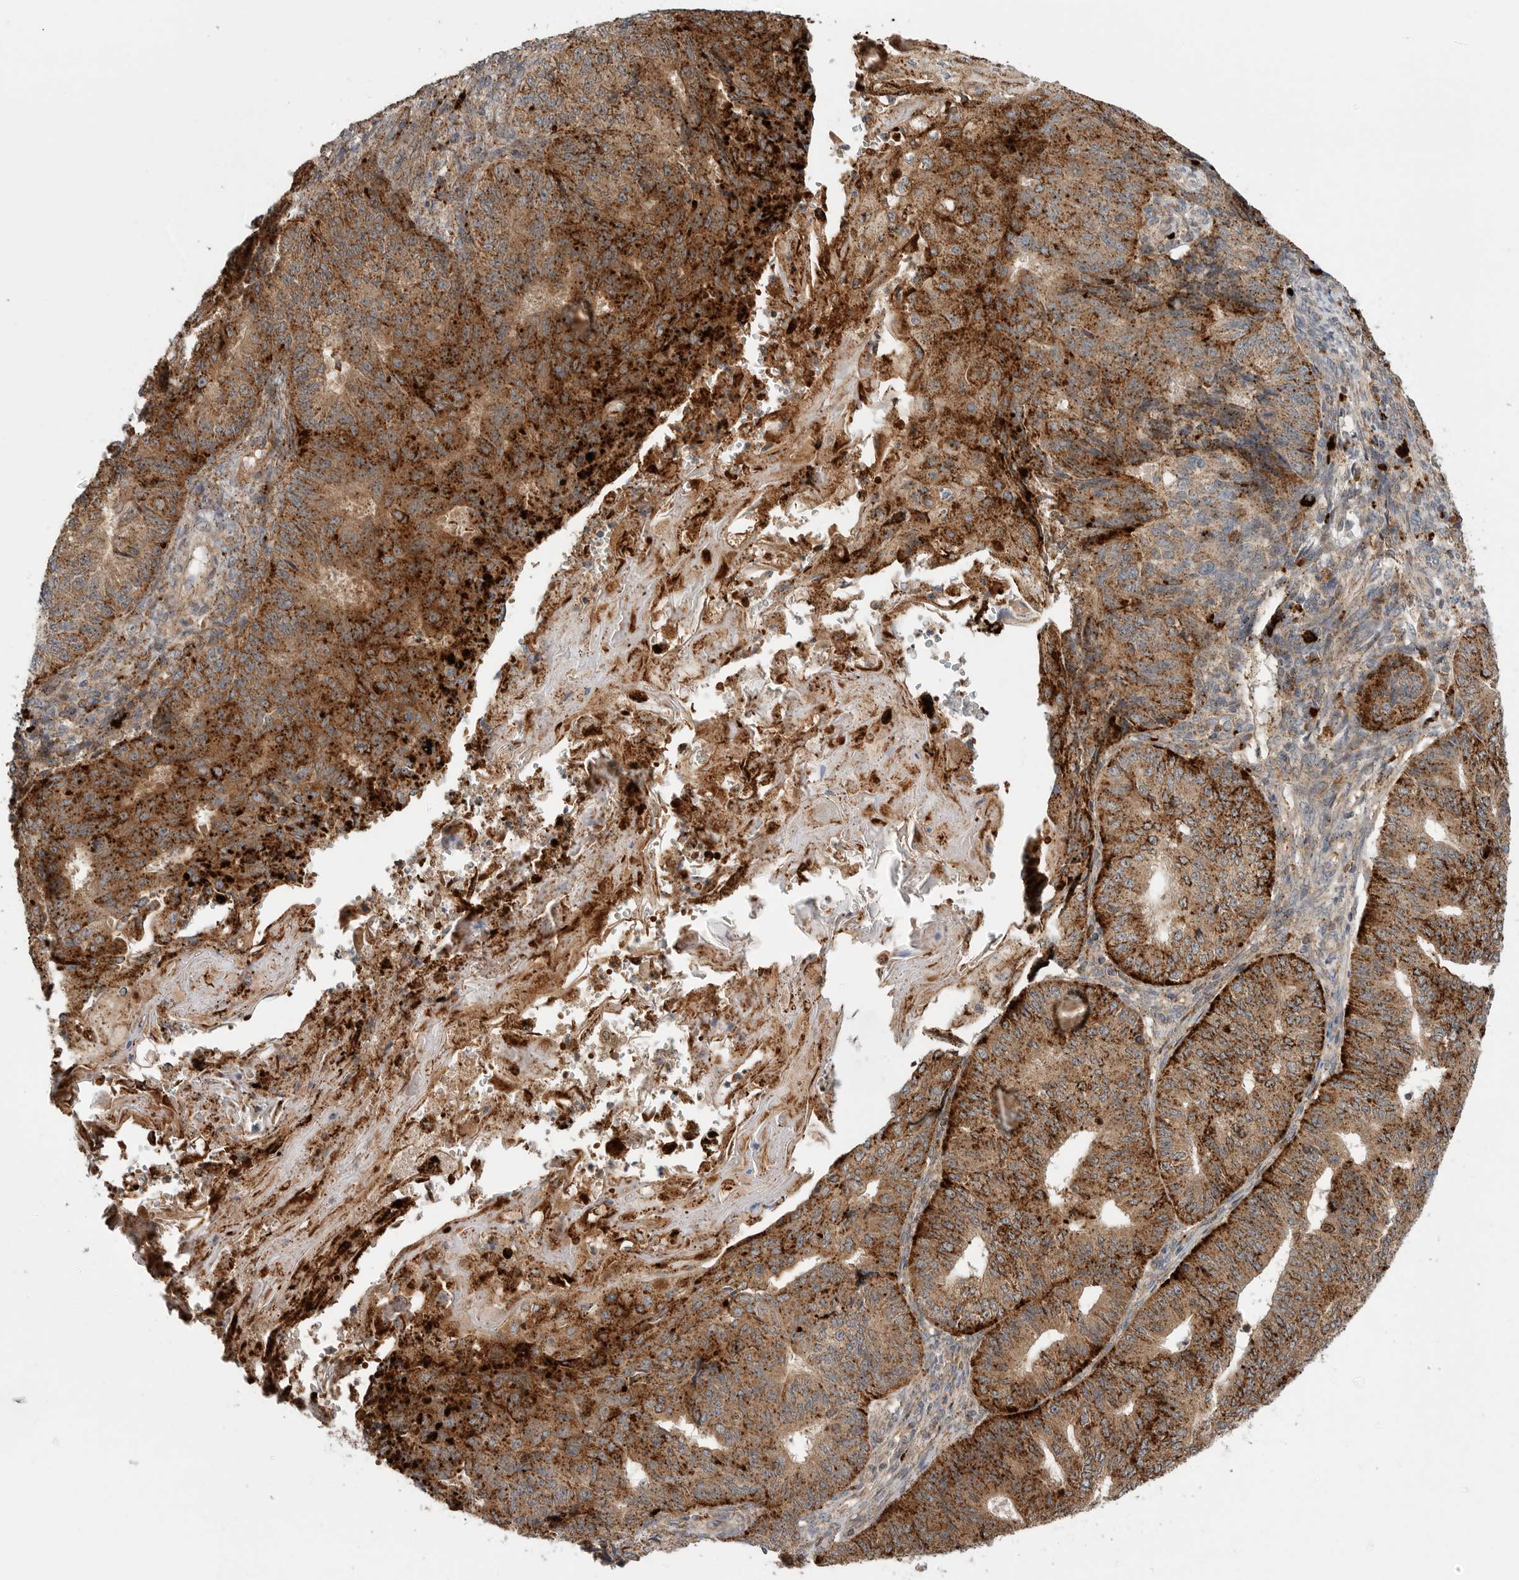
{"staining": {"intensity": "strong", "quantity": ">75%", "location": "cytoplasmic/membranous"}, "tissue": "endometrial cancer", "cell_type": "Tumor cells", "image_type": "cancer", "snomed": [{"axis": "morphology", "description": "Adenocarcinoma, NOS"}, {"axis": "topography", "description": "Endometrium"}], "caption": "Adenocarcinoma (endometrial) tissue displays strong cytoplasmic/membranous staining in approximately >75% of tumor cells, visualized by immunohistochemistry.", "gene": "GALNS", "patient": {"sex": "female", "age": 32}}